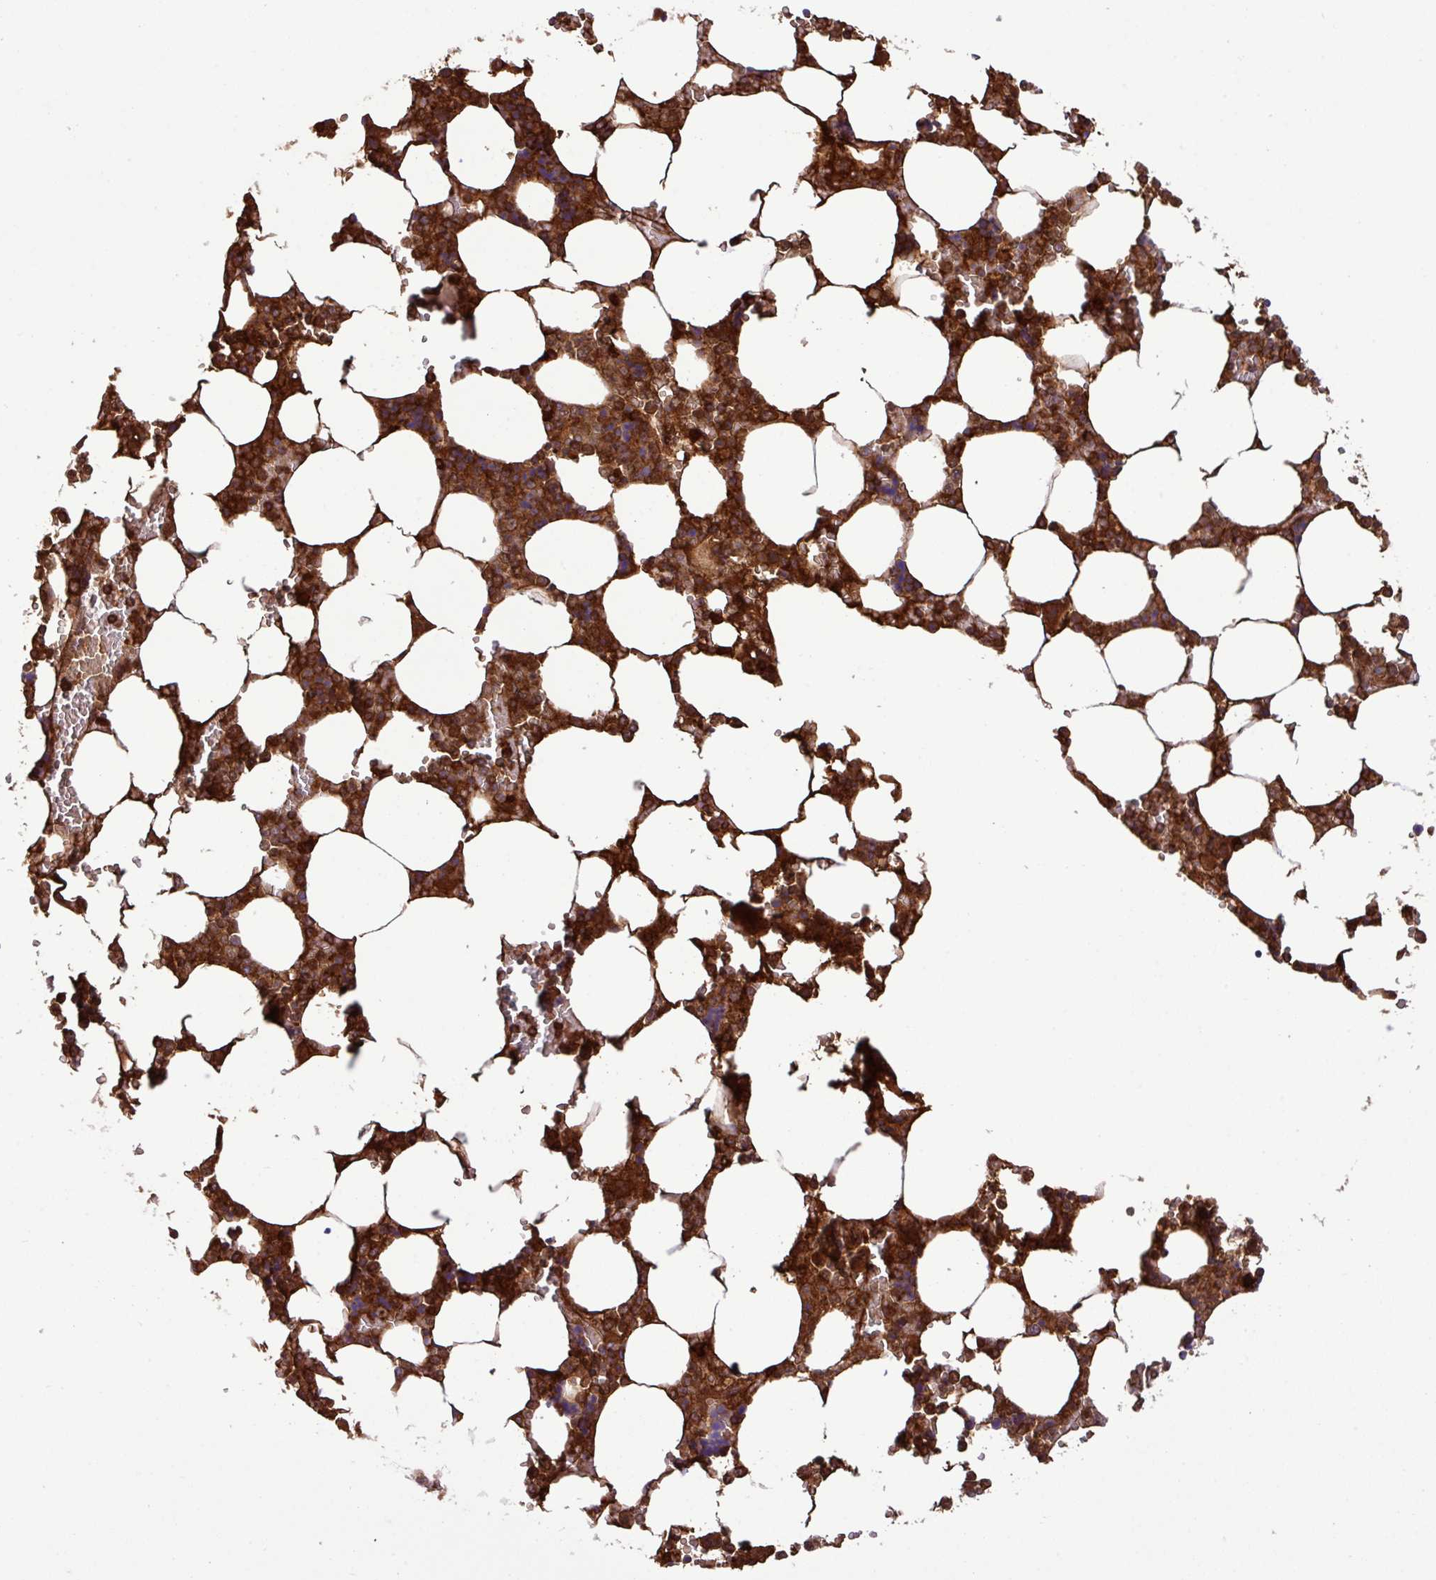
{"staining": {"intensity": "strong", "quantity": ">75%", "location": "cytoplasmic/membranous"}, "tissue": "bone marrow", "cell_type": "Hematopoietic cells", "image_type": "normal", "snomed": [{"axis": "morphology", "description": "Normal tissue, NOS"}, {"axis": "topography", "description": "Bone marrow"}], "caption": "High-magnification brightfield microscopy of benign bone marrow stained with DAB (brown) and counterstained with hematoxylin (blue). hematopoietic cells exhibit strong cytoplasmic/membranous positivity is present in about>75% of cells.", "gene": "ZNF266", "patient": {"sex": "male", "age": 64}}